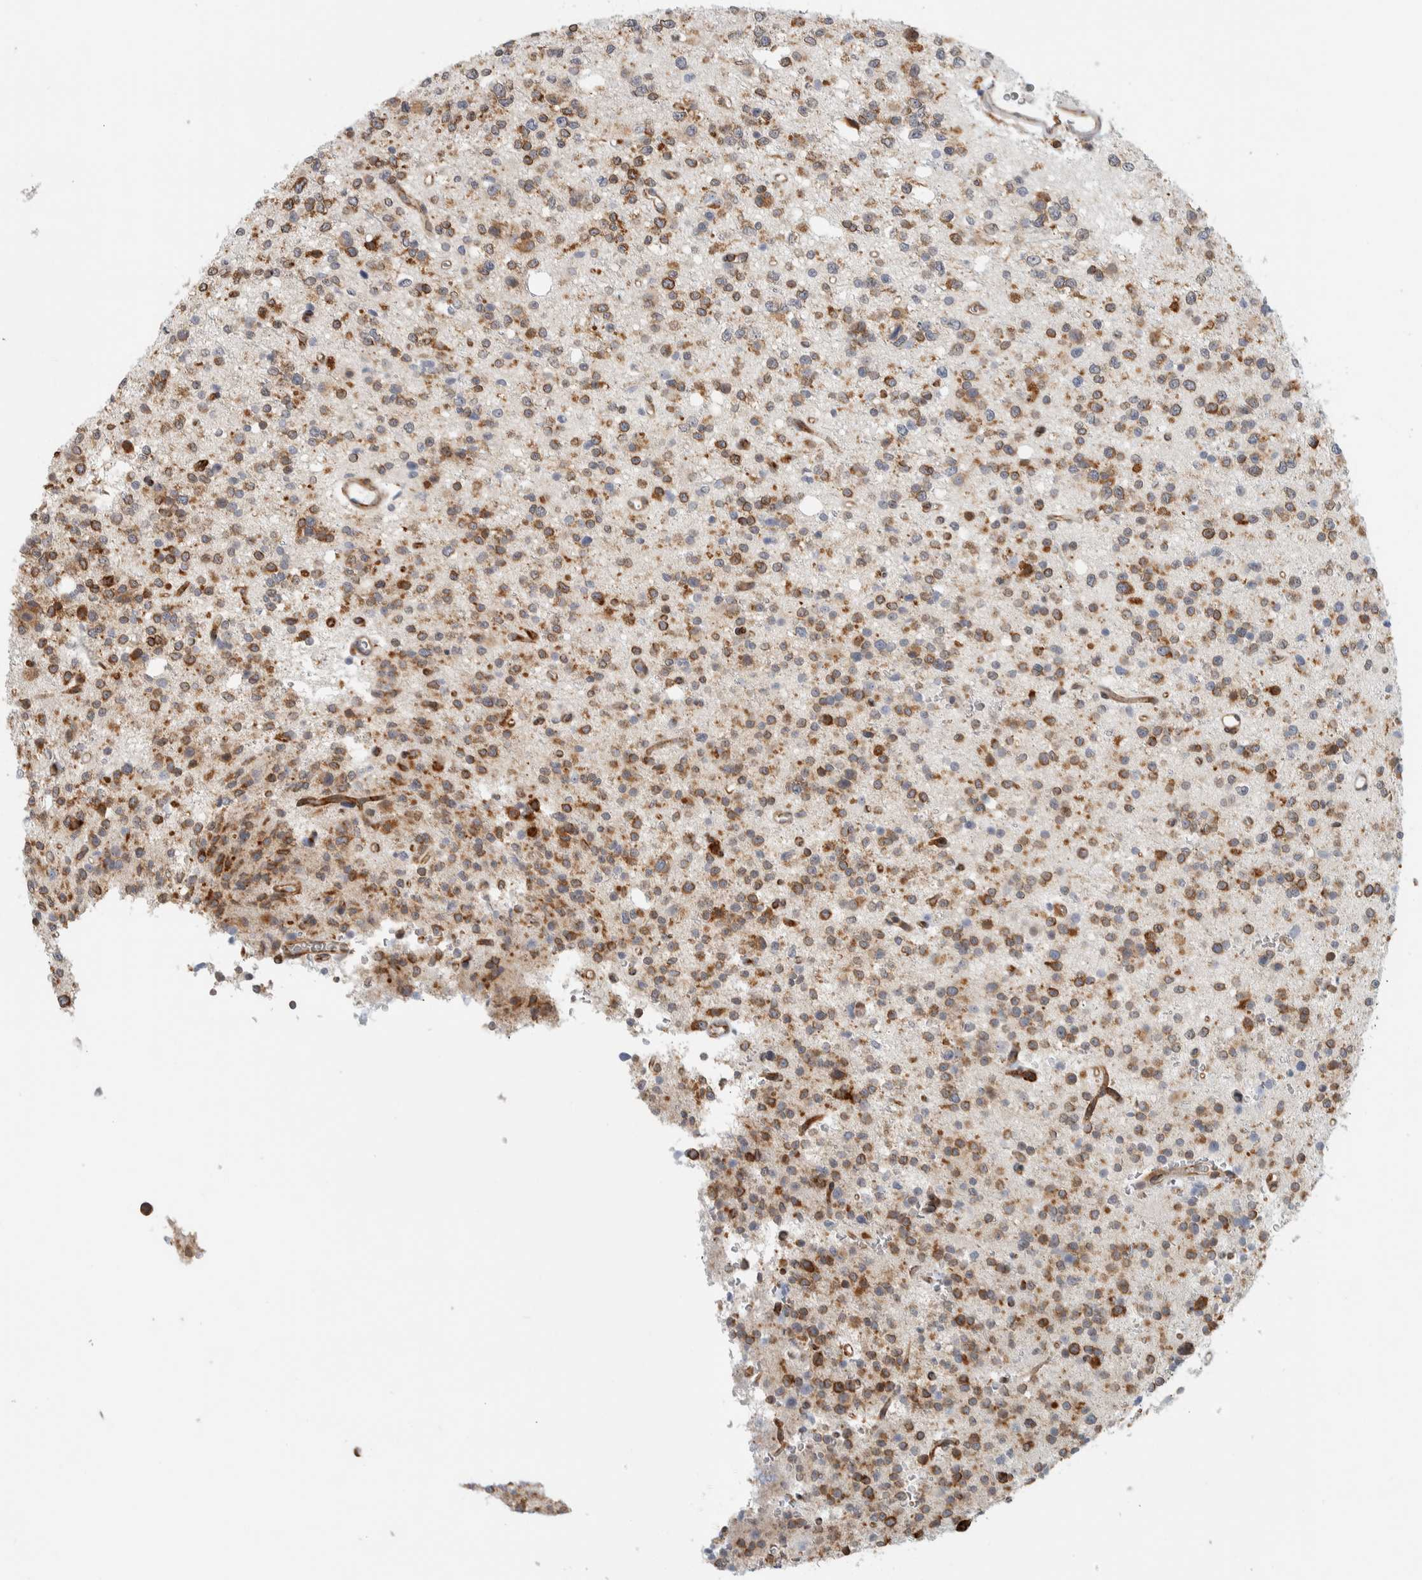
{"staining": {"intensity": "moderate", "quantity": ">75%", "location": "cytoplasmic/membranous"}, "tissue": "glioma", "cell_type": "Tumor cells", "image_type": "cancer", "snomed": [{"axis": "morphology", "description": "Glioma, malignant, High grade"}, {"axis": "topography", "description": "Brain"}], "caption": "Malignant glioma (high-grade) was stained to show a protein in brown. There is medium levels of moderate cytoplasmic/membranous expression in about >75% of tumor cells.", "gene": "LLGL2", "patient": {"sex": "female", "age": 62}}